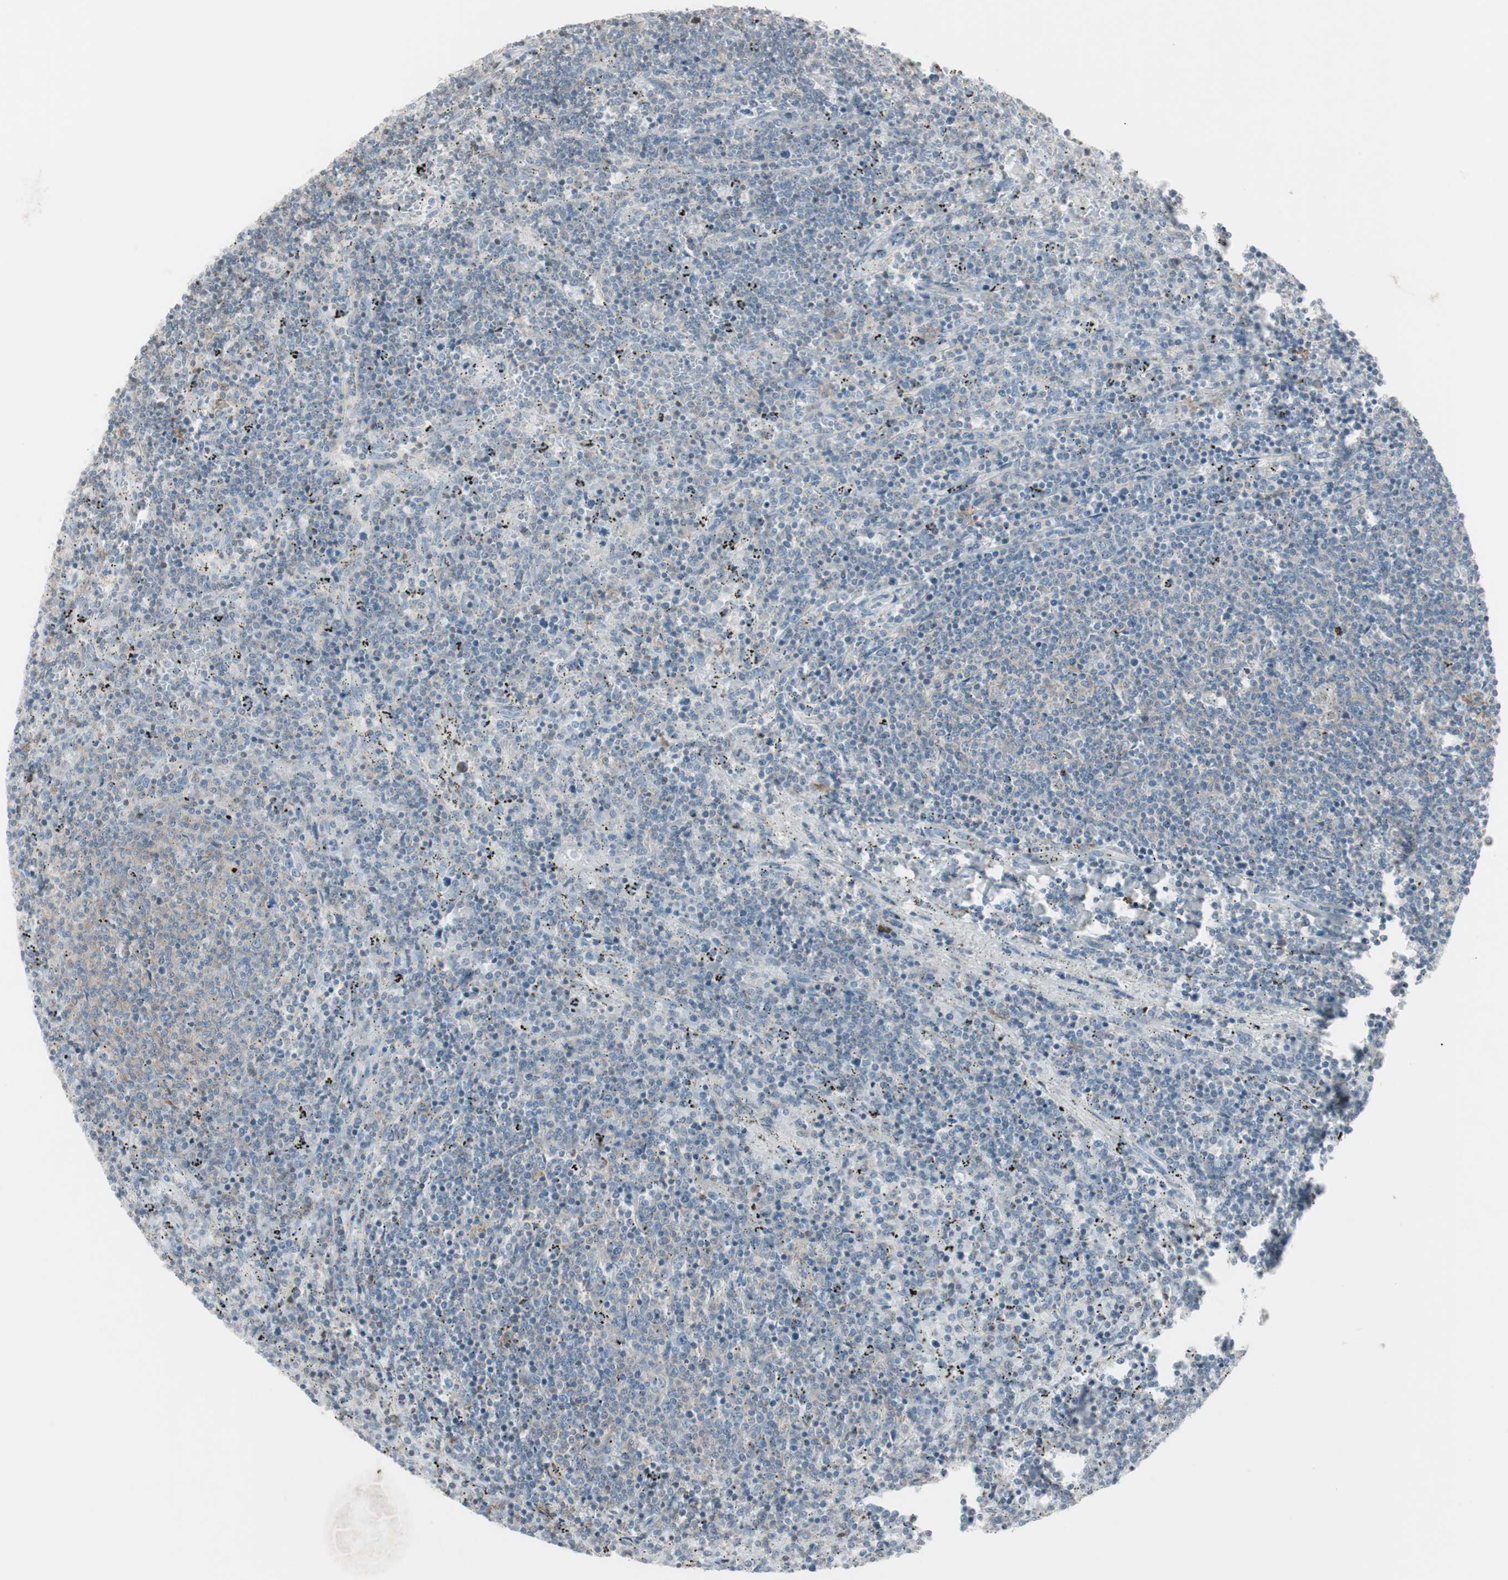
{"staining": {"intensity": "negative", "quantity": "none", "location": "none"}, "tissue": "lymphoma", "cell_type": "Tumor cells", "image_type": "cancer", "snomed": [{"axis": "morphology", "description": "Malignant lymphoma, non-Hodgkin's type, Low grade"}, {"axis": "topography", "description": "Spleen"}], "caption": "A high-resolution photomicrograph shows immunohistochemistry staining of lymphoma, which displays no significant staining in tumor cells. (DAB immunohistochemistry visualized using brightfield microscopy, high magnification).", "gene": "MAP4K4", "patient": {"sex": "female", "age": 50}}